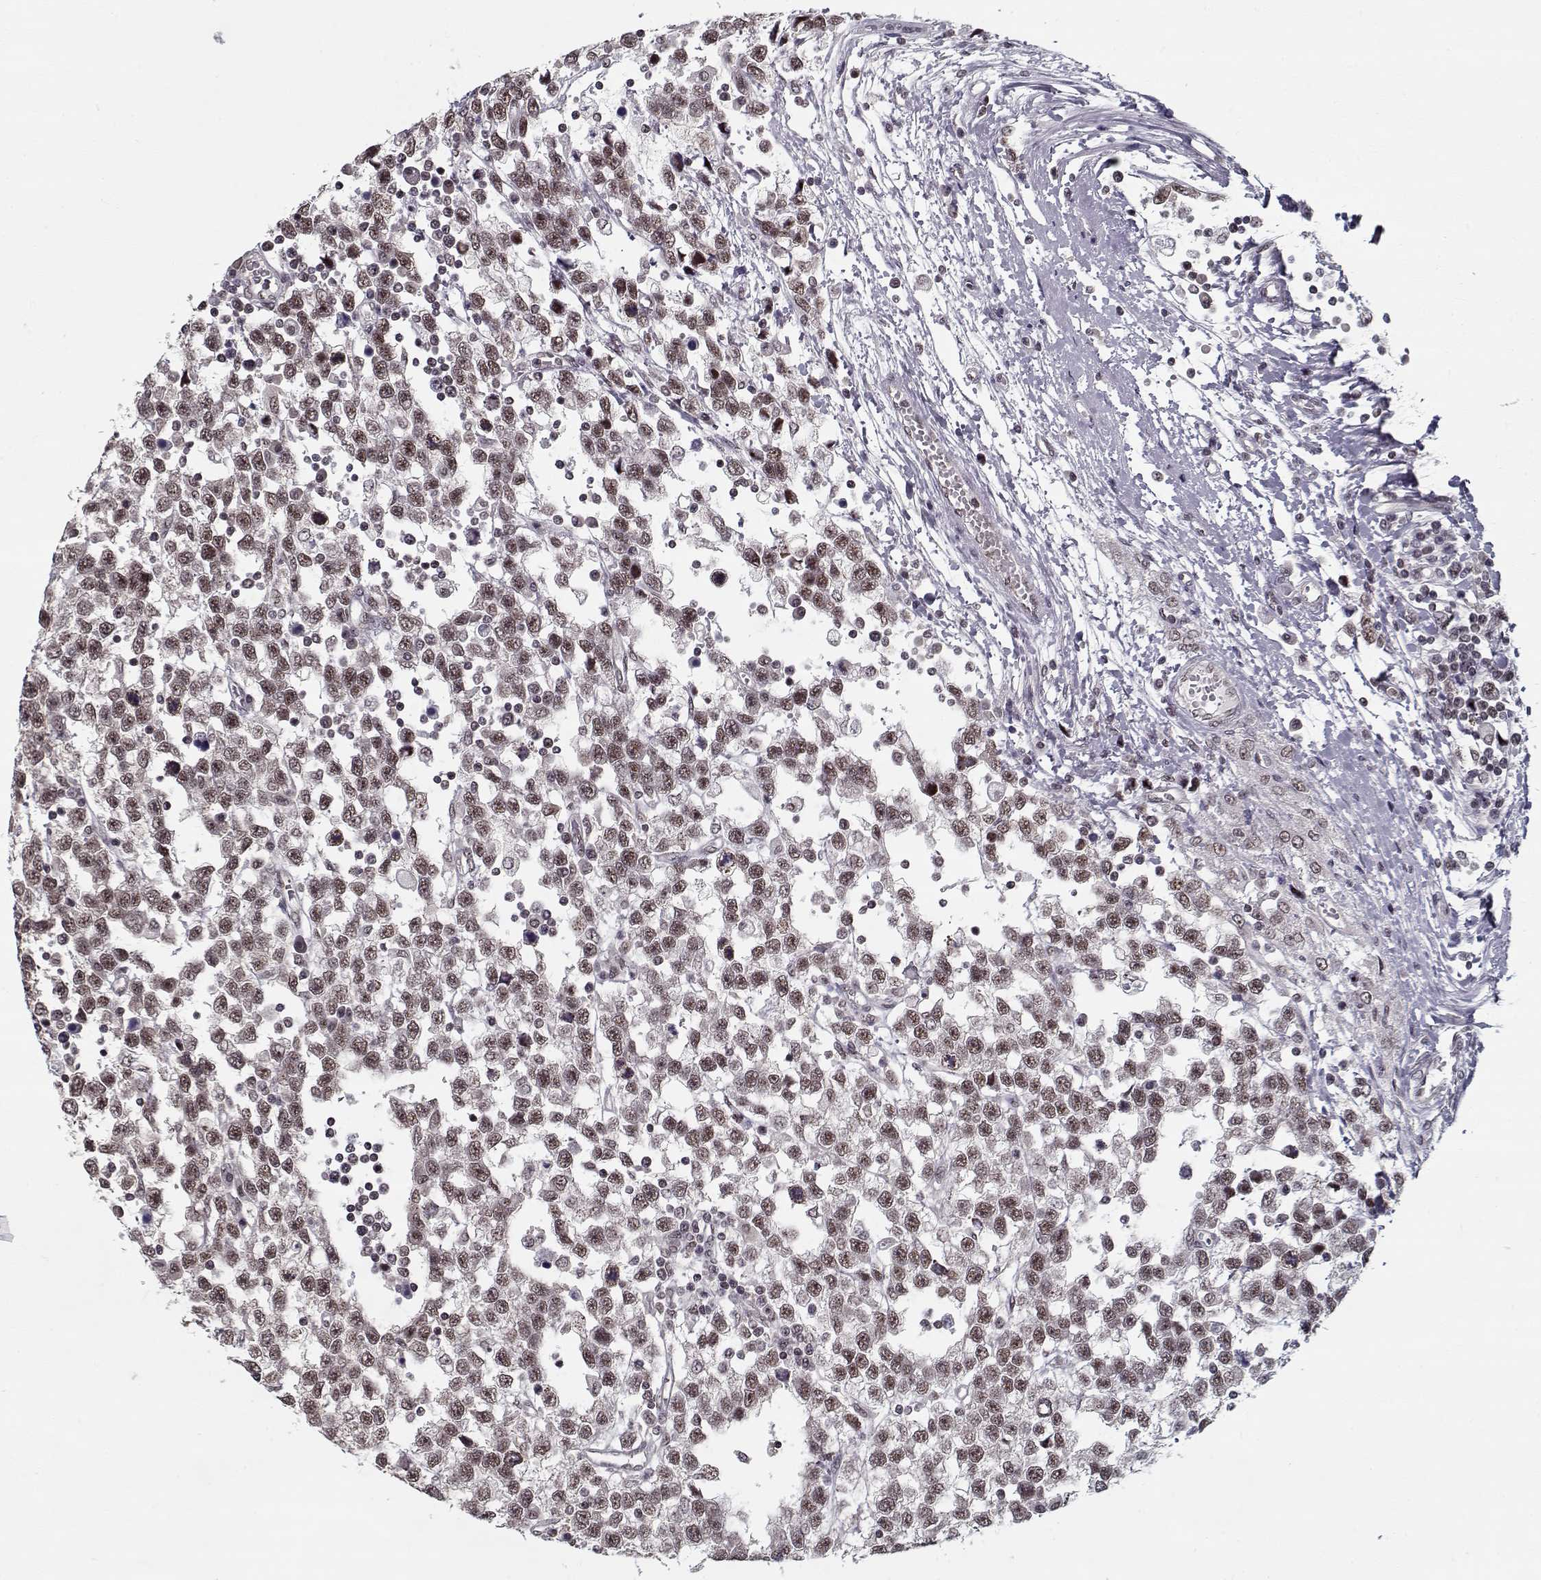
{"staining": {"intensity": "weak", "quantity": ">75%", "location": "nuclear"}, "tissue": "testis cancer", "cell_type": "Tumor cells", "image_type": "cancer", "snomed": [{"axis": "morphology", "description": "Seminoma, NOS"}, {"axis": "topography", "description": "Testis"}], "caption": "Human testis seminoma stained with a protein marker demonstrates weak staining in tumor cells.", "gene": "TESPA1", "patient": {"sex": "male", "age": 34}}